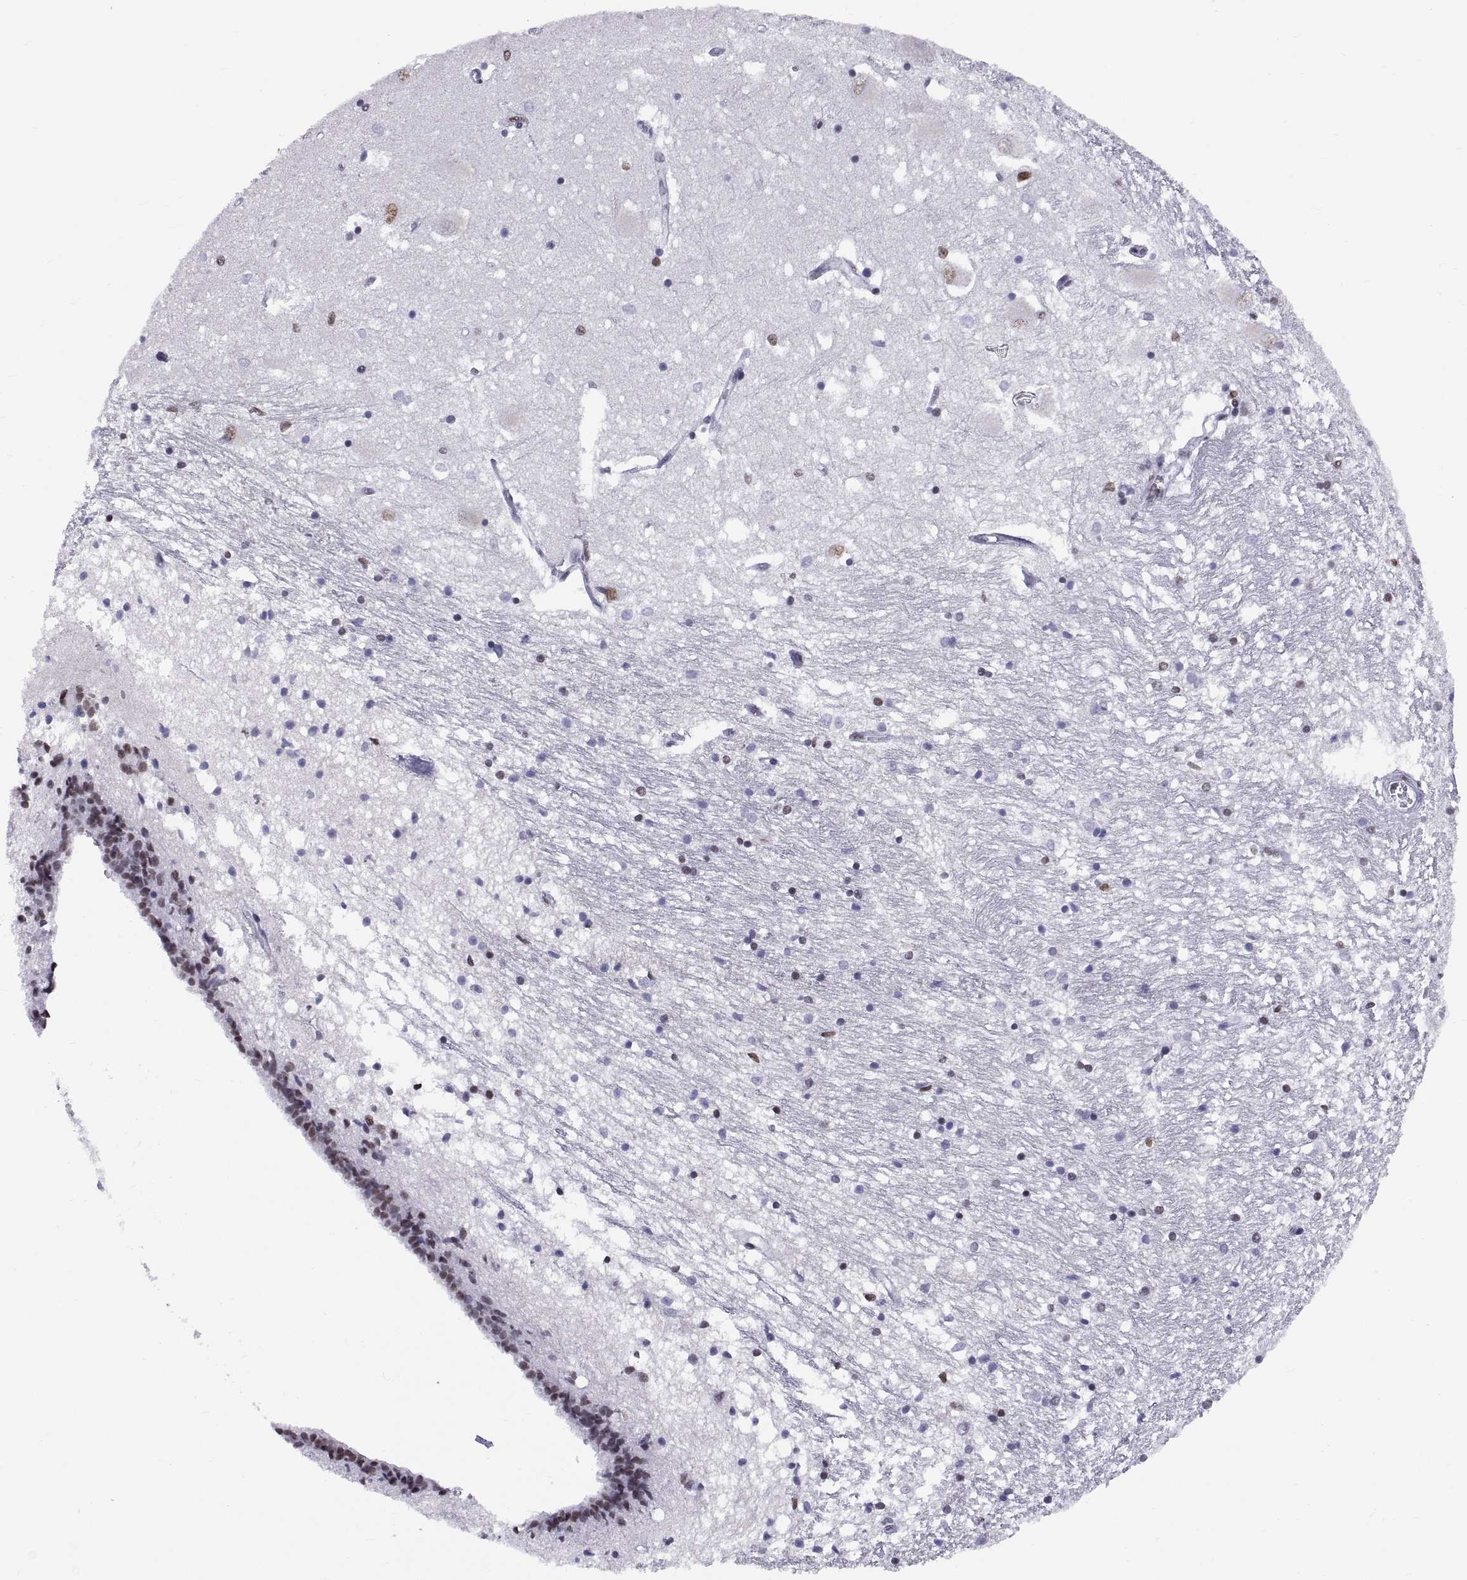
{"staining": {"intensity": "strong", "quantity": "<25%", "location": "nuclear"}, "tissue": "caudate", "cell_type": "Glial cells", "image_type": "normal", "snomed": [{"axis": "morphology", "description": "Normal tissue, NOS"}, {"axis": "topography", "description": "Lateral ventricle wall"}], "caption": "A brown stain labels strong nuclear expression of a protein in glial cells of unremarkable human caudate. (DAB (3,3'-diaminobenzidine) IHC with brightfield microscopy, high magnification).", "gene": "NEUROD6", "patient": {"sex": "female", "age": 71}}